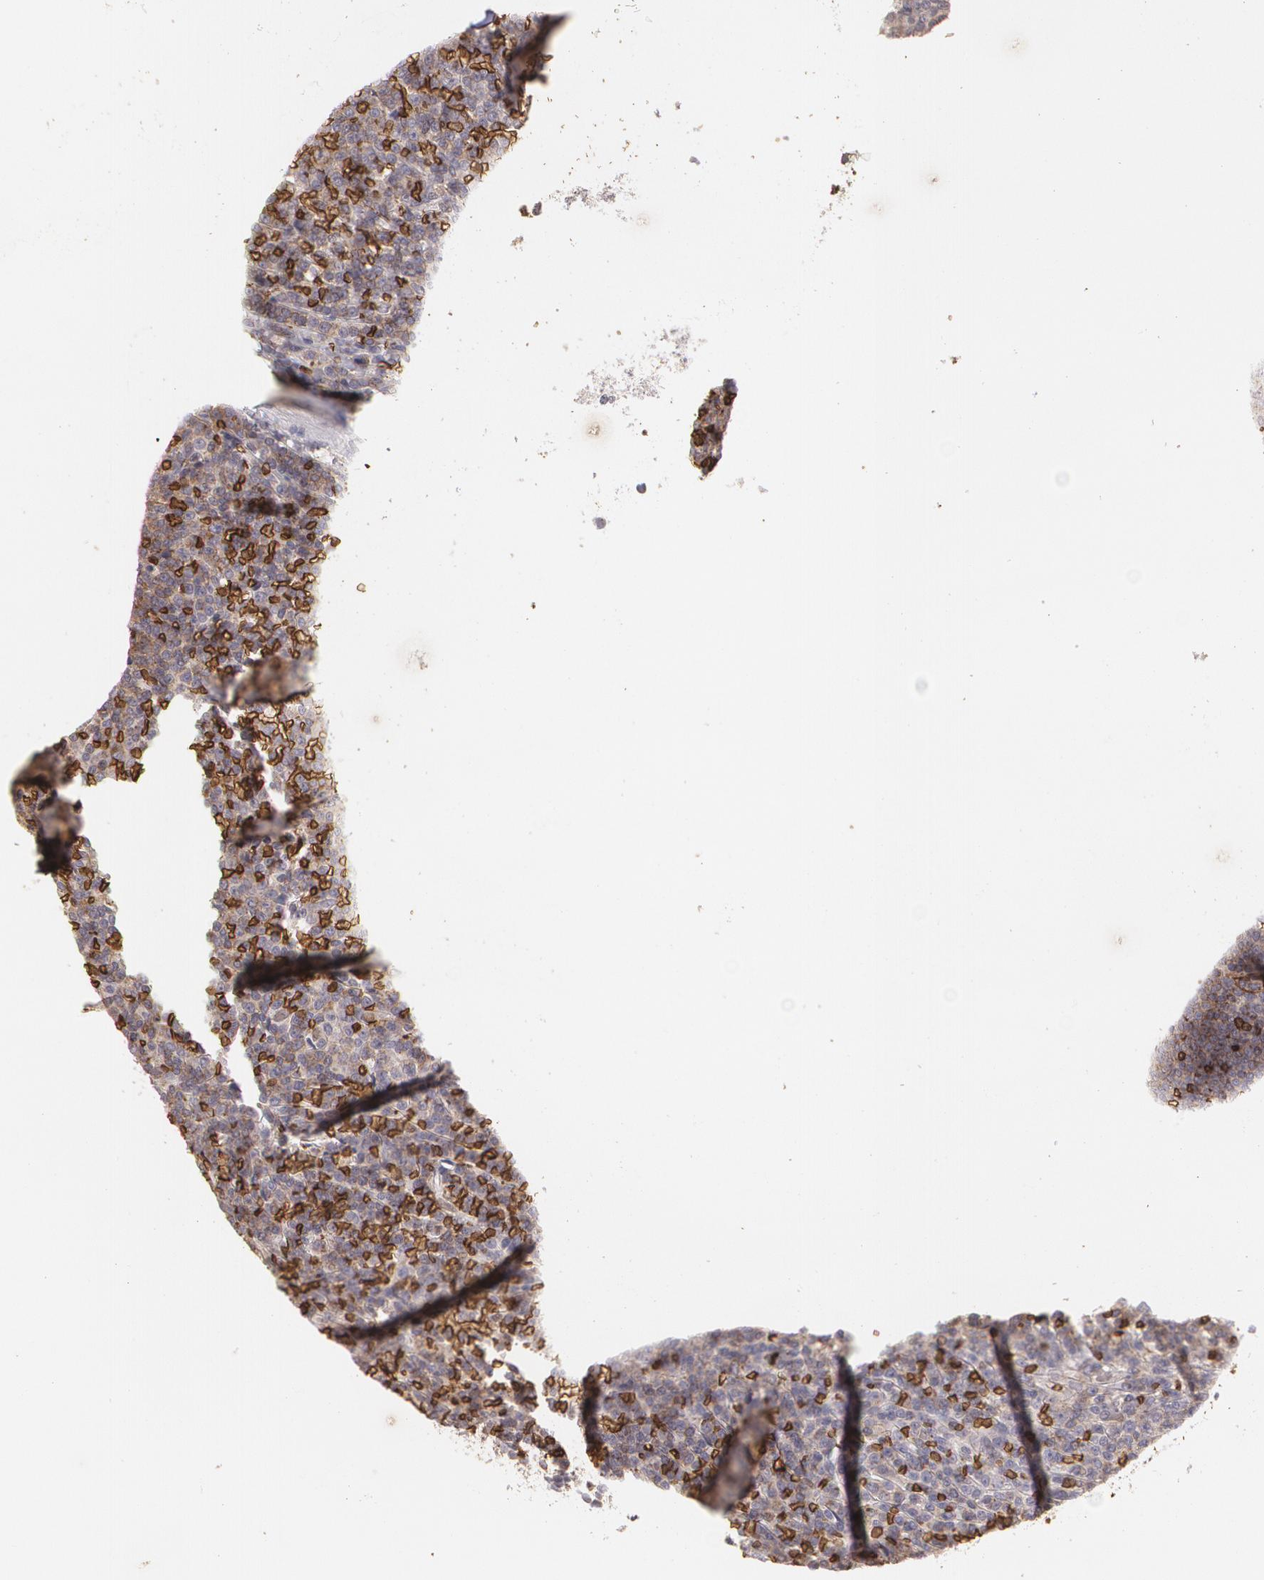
{"staining": {"intensity": "weak", "quantity": ">75%", "location": "cytoplasmic/membranous"}, "tissue": "lymphoma", "cell_type": "Tumor cells", "image_type": "cancer", "snomed": [{"axis": "morphology", "description": "Malignant lymphoma, non-Hodgkin's type, Low grade"}, {"axis": "topography", "description": "Spleen"}], "caption": "This image demonstrates immunohistochemistry (IHC) staining of human low-grade malignant lymphoma, non-Hodgkin's type, with low weak cytoplasmic/membranous positivity in about >75% of tumor cells.", "gene": "SLC2A1", "patient": {"sex": "male", "age": 80}}